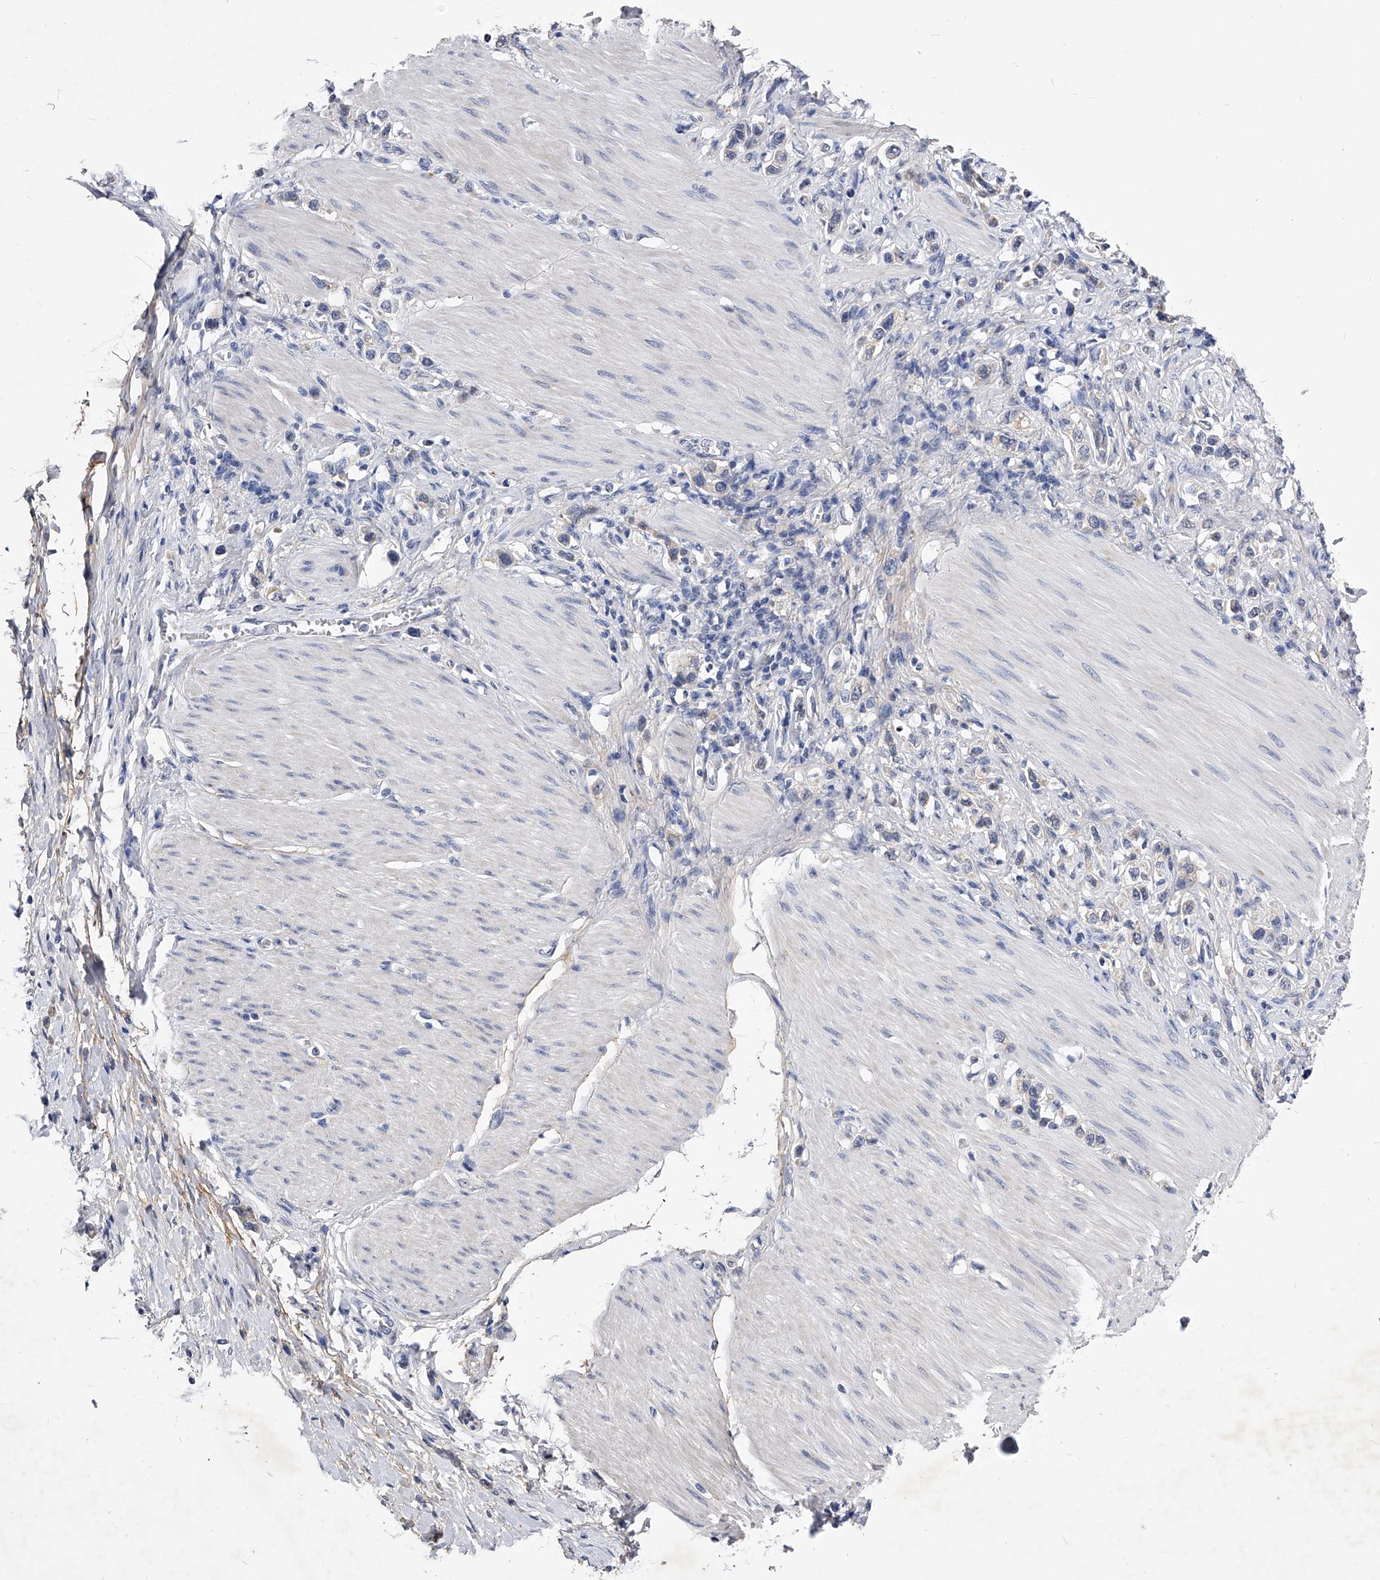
{"staining": {"intensity": "negative", "quantity": "none", "location": "none"}, "tissue": "stomach cancer", "cell_type": "Tumor cells", "image_type": "cancer", "snomed": [{"axis": "morphology", "description": "Adenocarcinoma, NOS"}, {"axis": "topography", "description": "Stomach"}], "caption": "High magnification brightfield microscopy of stomach cancer stained with DAB (3,3'-diaminobenzidine) (brown) and counterstained with hematoxylin (blue): tumor cells show no significant expression.", "gene": "ZNF529", "patient": {"sex": "female", "age": 65}}